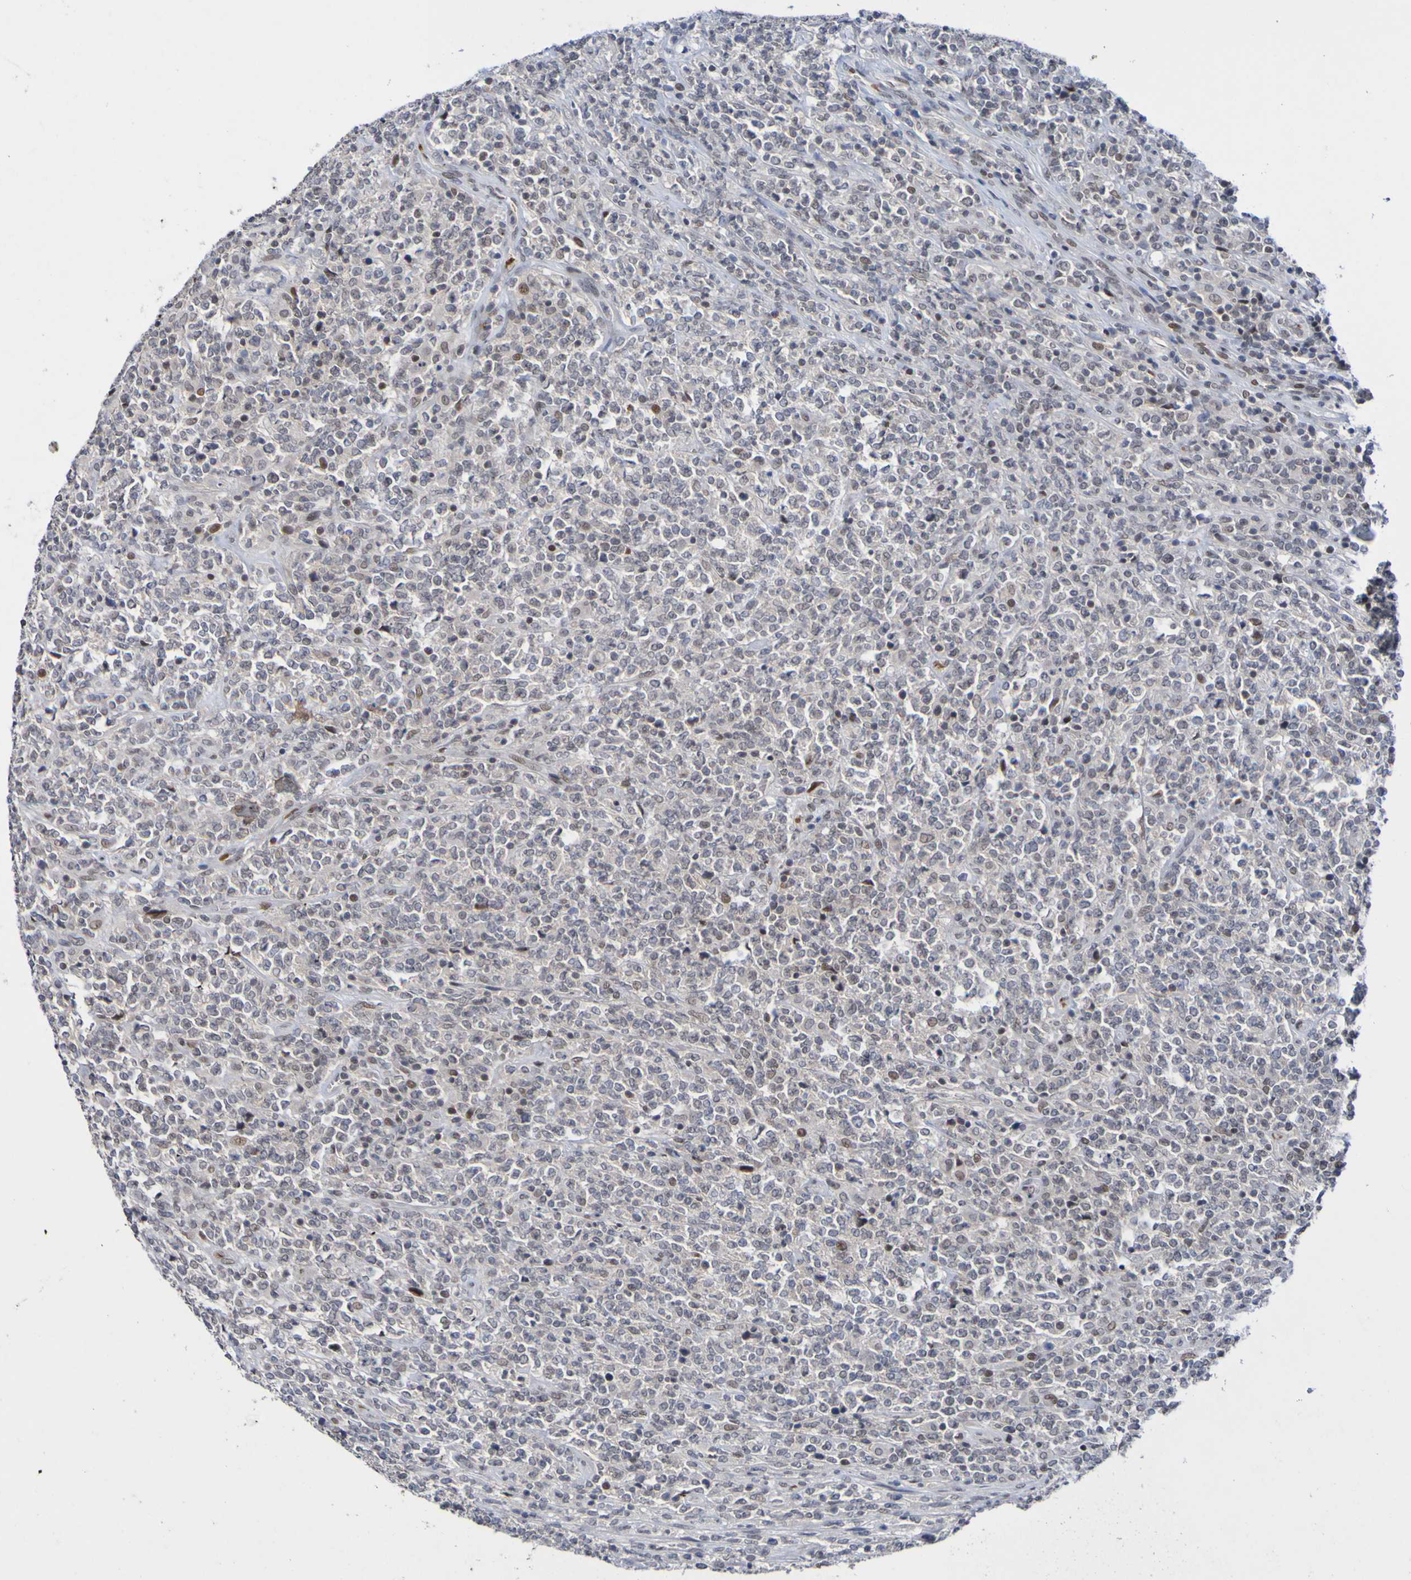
{"staining": {"intensity": "moderate", "quantity": "<25%", "location": "nuclear"}, "tissue": "lymphoma", "cell_type": "Tumor cells", "image_type": "cancer", "snomed": [{"axis": "morphology", "description": "Malignant lymphoma, non-Hodgkin's type, High grade"}, {"axis": "topography", "description": "Soft tissue"}], "caption": "Immunohistochemistry (IHC) of human lymphoma displays low levels of moderate nuclear positivity in approximately <25% of tumor cells.", "gene": "PCGF1", "patient": {"sex": "male", "age": 18}}